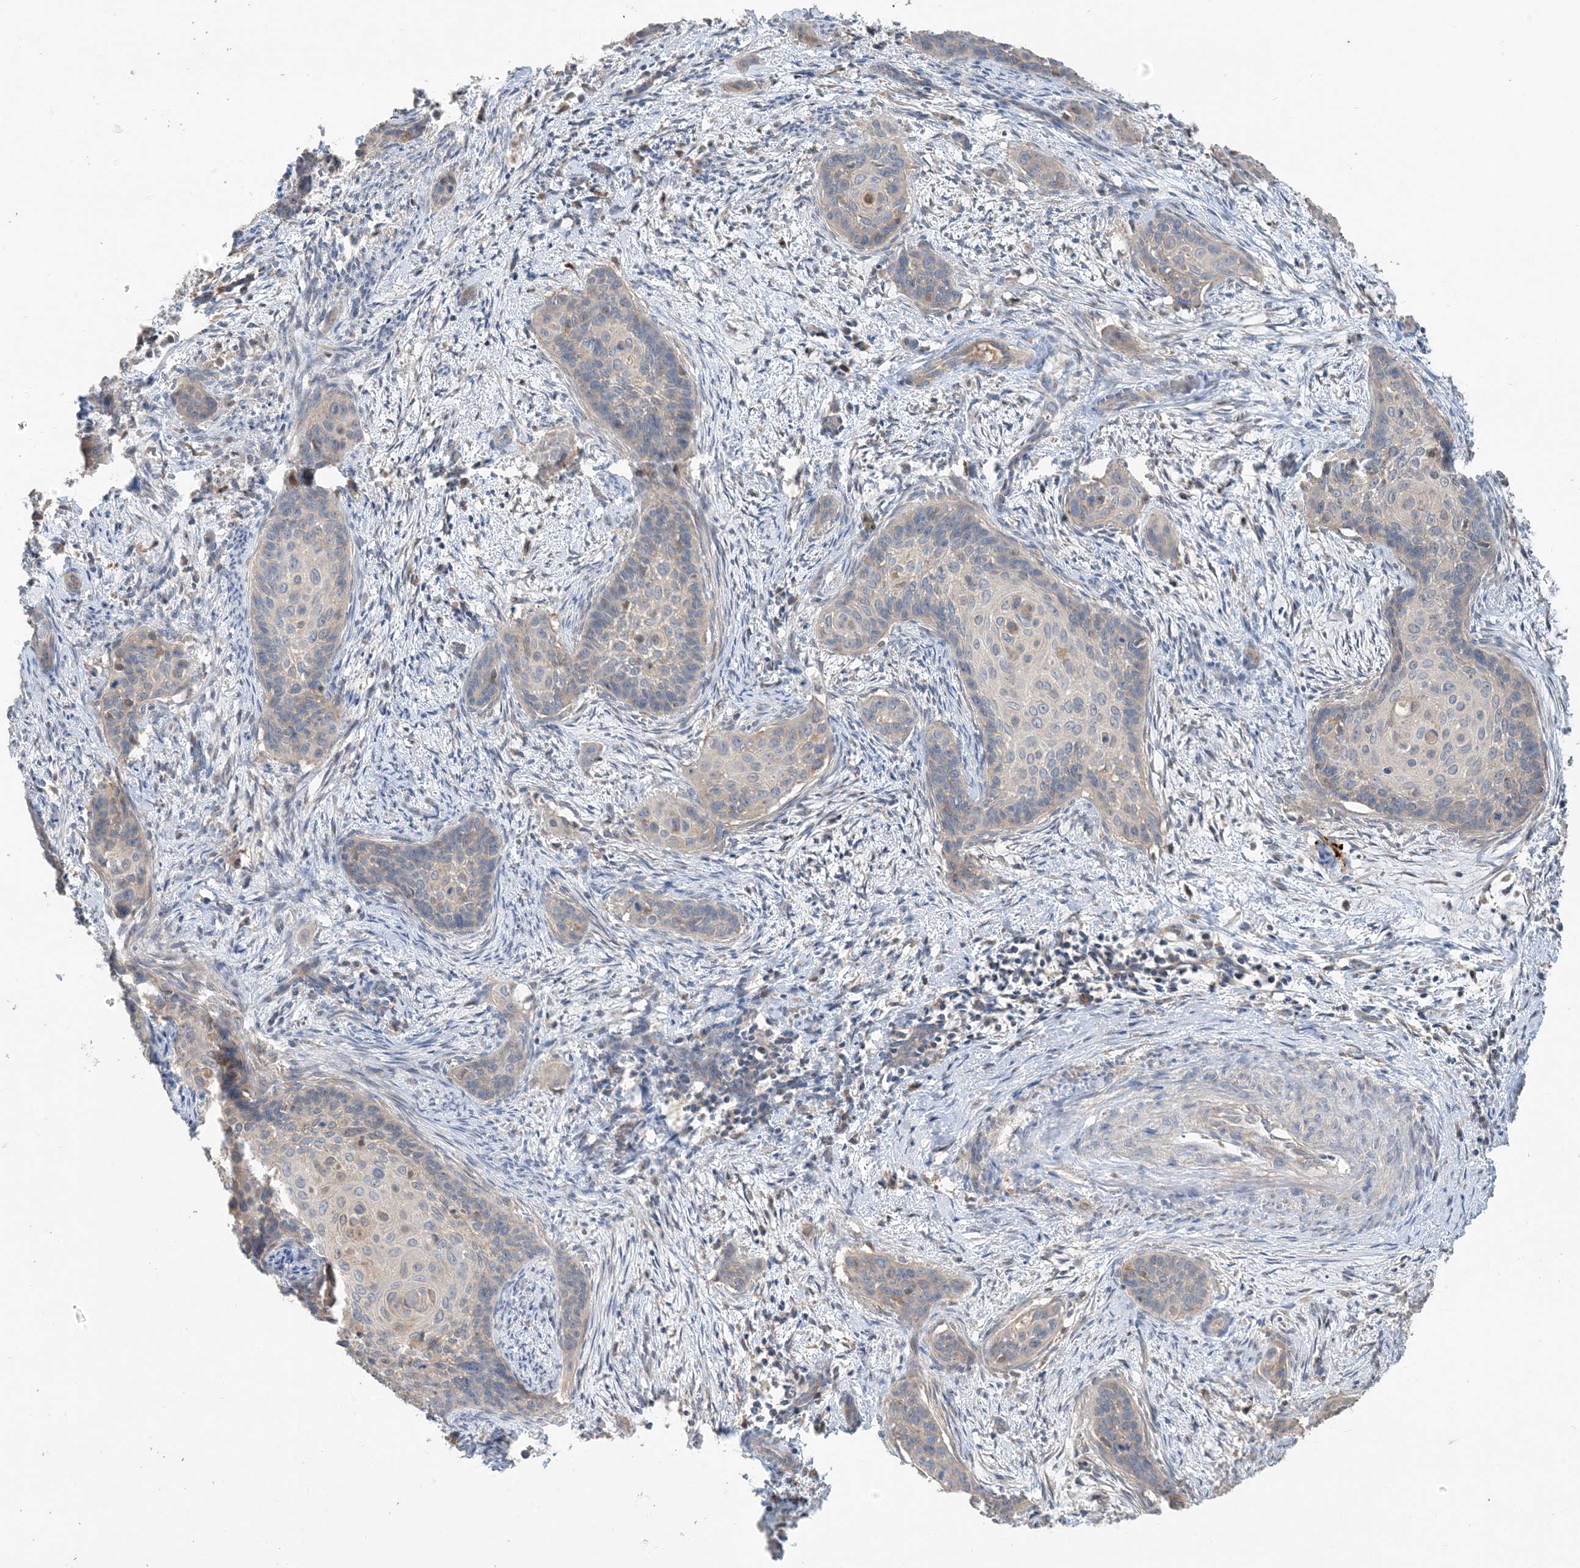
{"staining": {"intensity": "negative", "quantity": "none", "location": "none"}, "tissue": "cervical cancer", "cell_type": "Tumor cells", "image_type": "cancer", "snomed": [{"axis": "morphology", "description": "Squamous cell carcinoma, NOS"}, {"axis": "topography", "description": "Cervix"}], "caption": "Tumor cells are negative for protein expression in human cervical squamous cell carcinoma.", "gene": "USP53", "patient": {"sex": "female", "age": 33}}